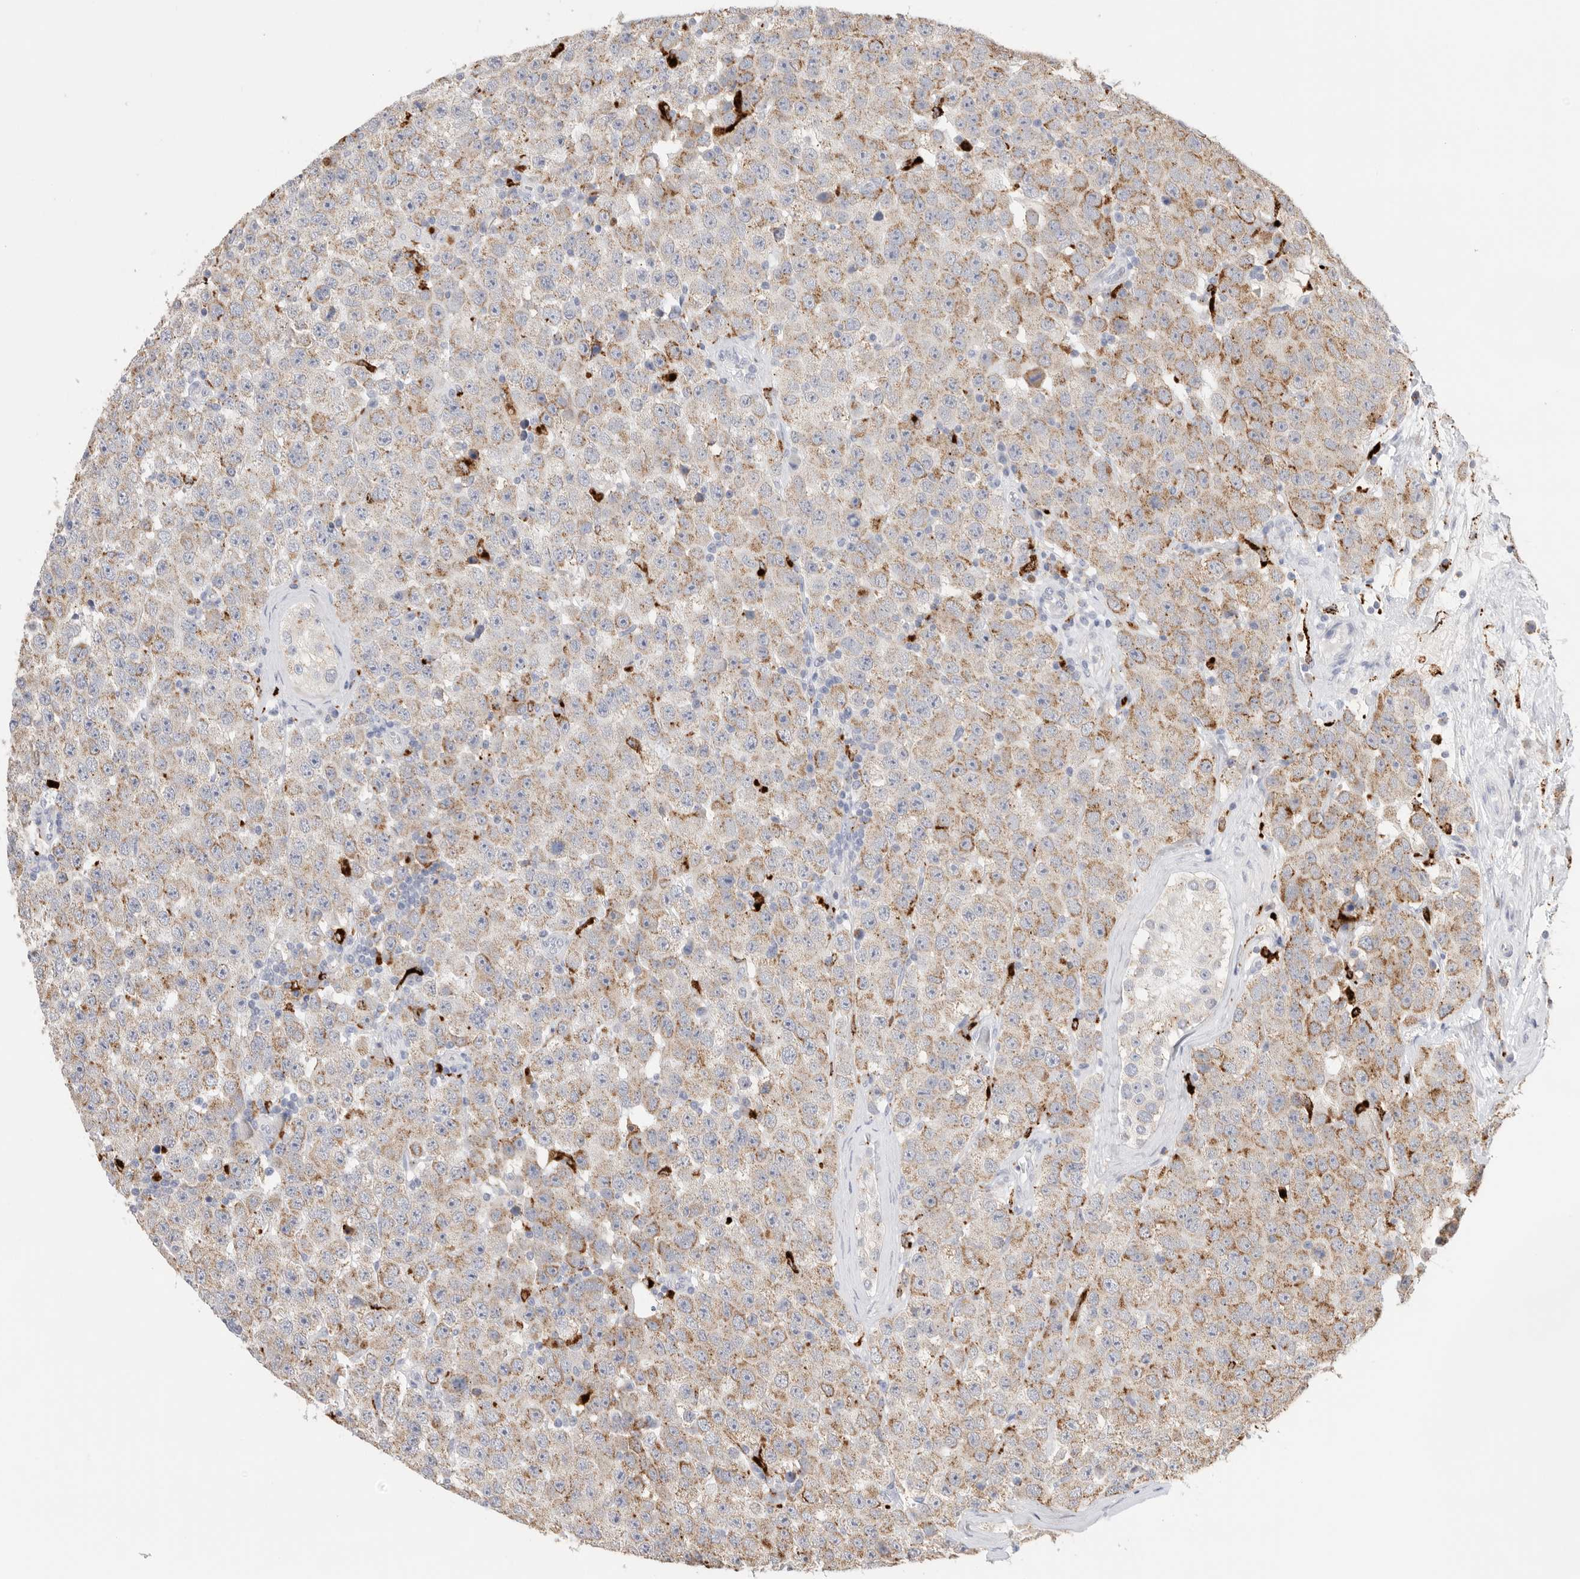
{"staining": {"intensity": "moderate", "quantity": "25%-75%", "location": "cytoplasmic/membranous"}, "tissue": "testis cancer", "cell_type": "Tumor cells", "image_type": "cancer", "snomed": [{"axis": "morphology", "description": "Seminoma, NOS"}, {"axis": "morphology", "description": "Carcinoma, Embryonal, NOS"}, {"axis": "topography", "description": "Testis"}], "caption": "Immunohistochemical staining of human testis embryonal carcinoma reveals moderate cytoplasmic/membranous protein positivity in approximately 25%-75% of tumor cells. The staining is performed using DAB brown chromogen to label protein expression. The nuclei are counter-stained blue using hematoxylin.", "gene": "GGH", "patient": {"sex": "male", "age": 28}}